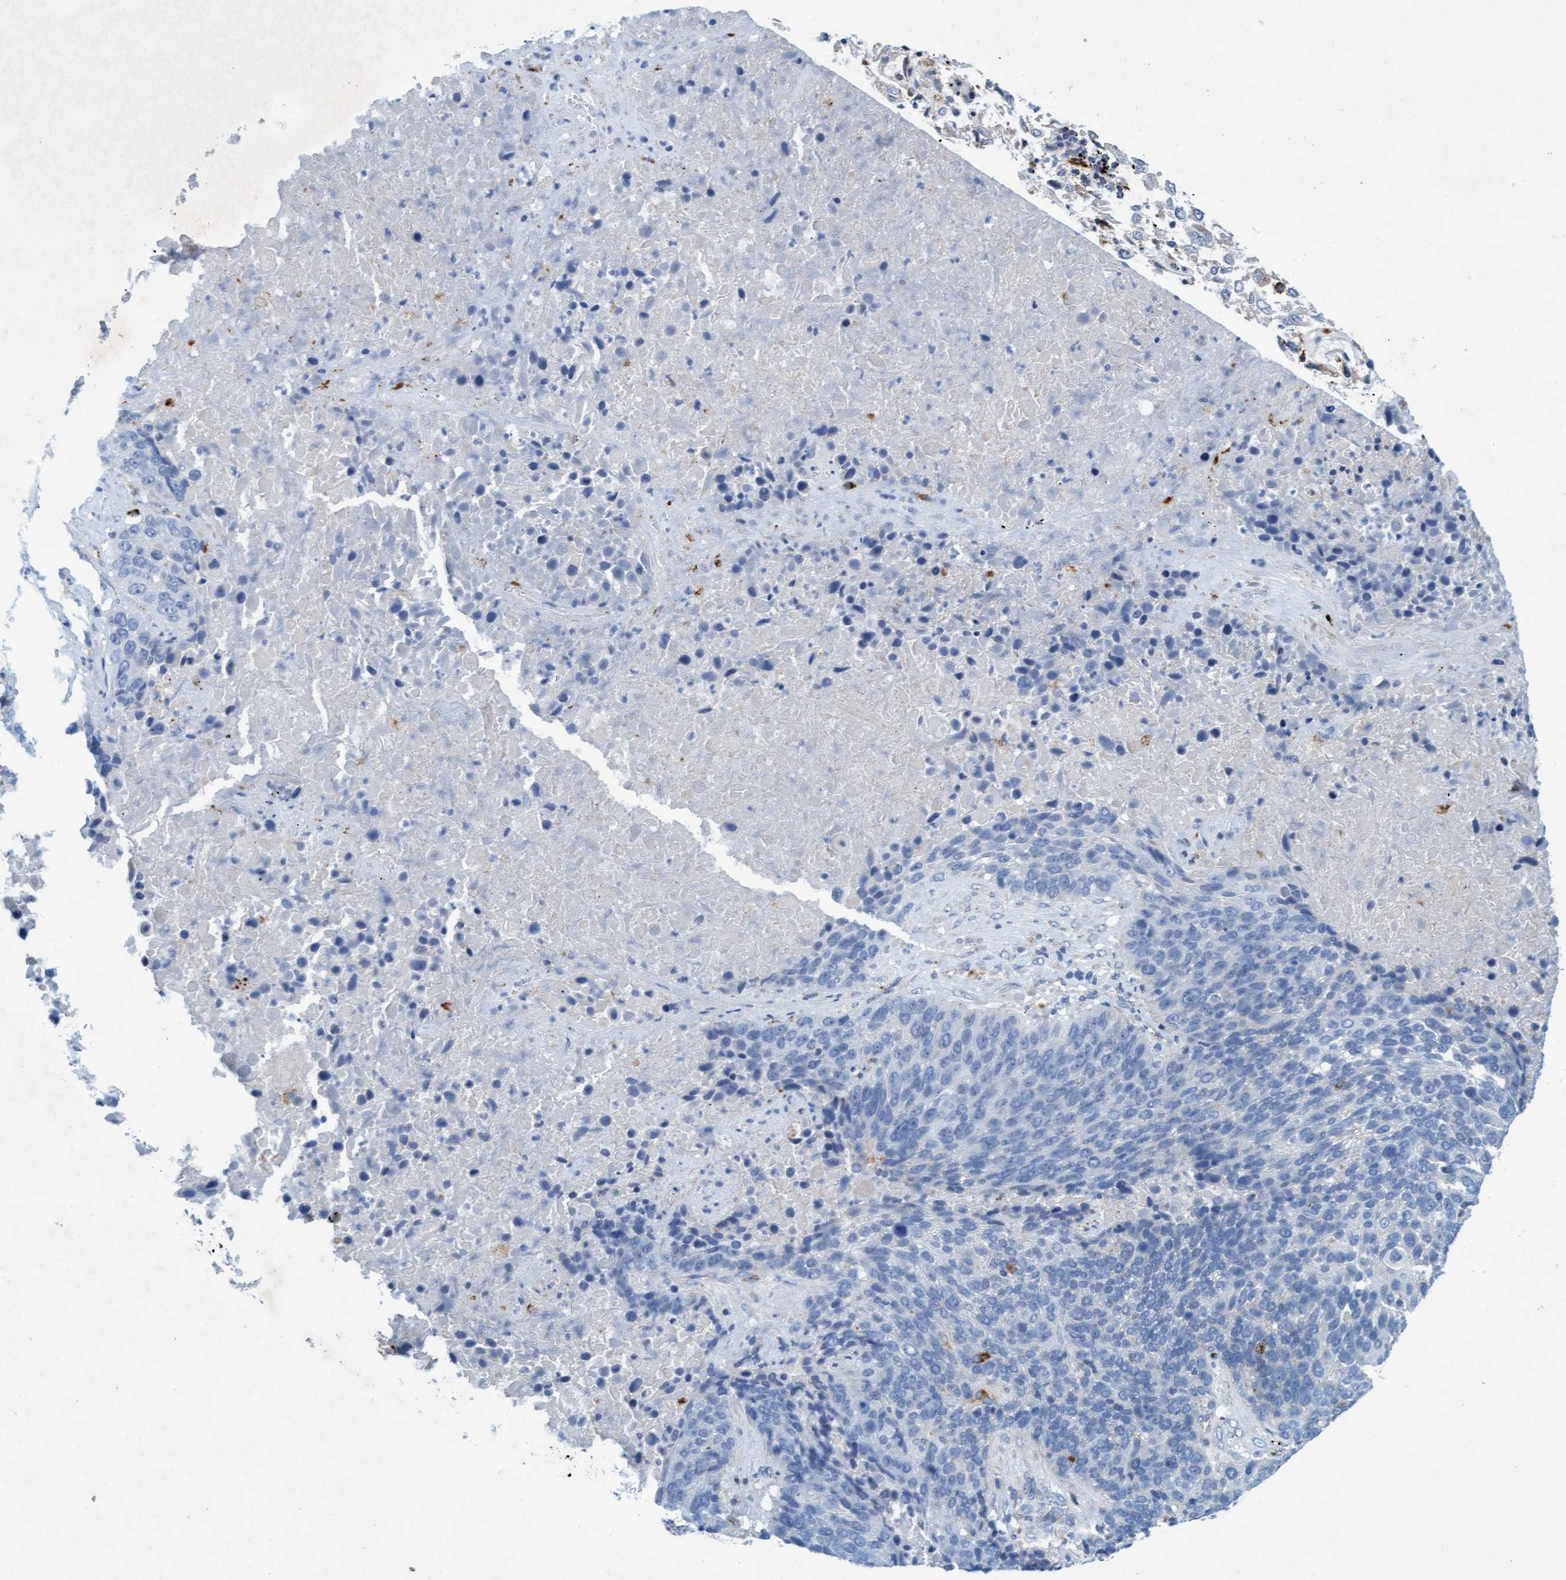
{"staining": {"intensity": "weak", "quantity": "<25%", "location": "cytoplasmic/membranous"}, "tissue": "lung cancer", "cell_type": "Tumor cells", "image_type": "cancer", "snomed": [{"axis": "morphology", "description": "Squamous cell carcinoma, NOS"}, {"axis": "topography", "description": "Lung"}], "caption": "Protein analysis of squamous cell carcinoma (lung) demonstrates no significant expression in tumor cells.", "gene": "SGSH", "patient": {"sex": "male", "age": 65}}